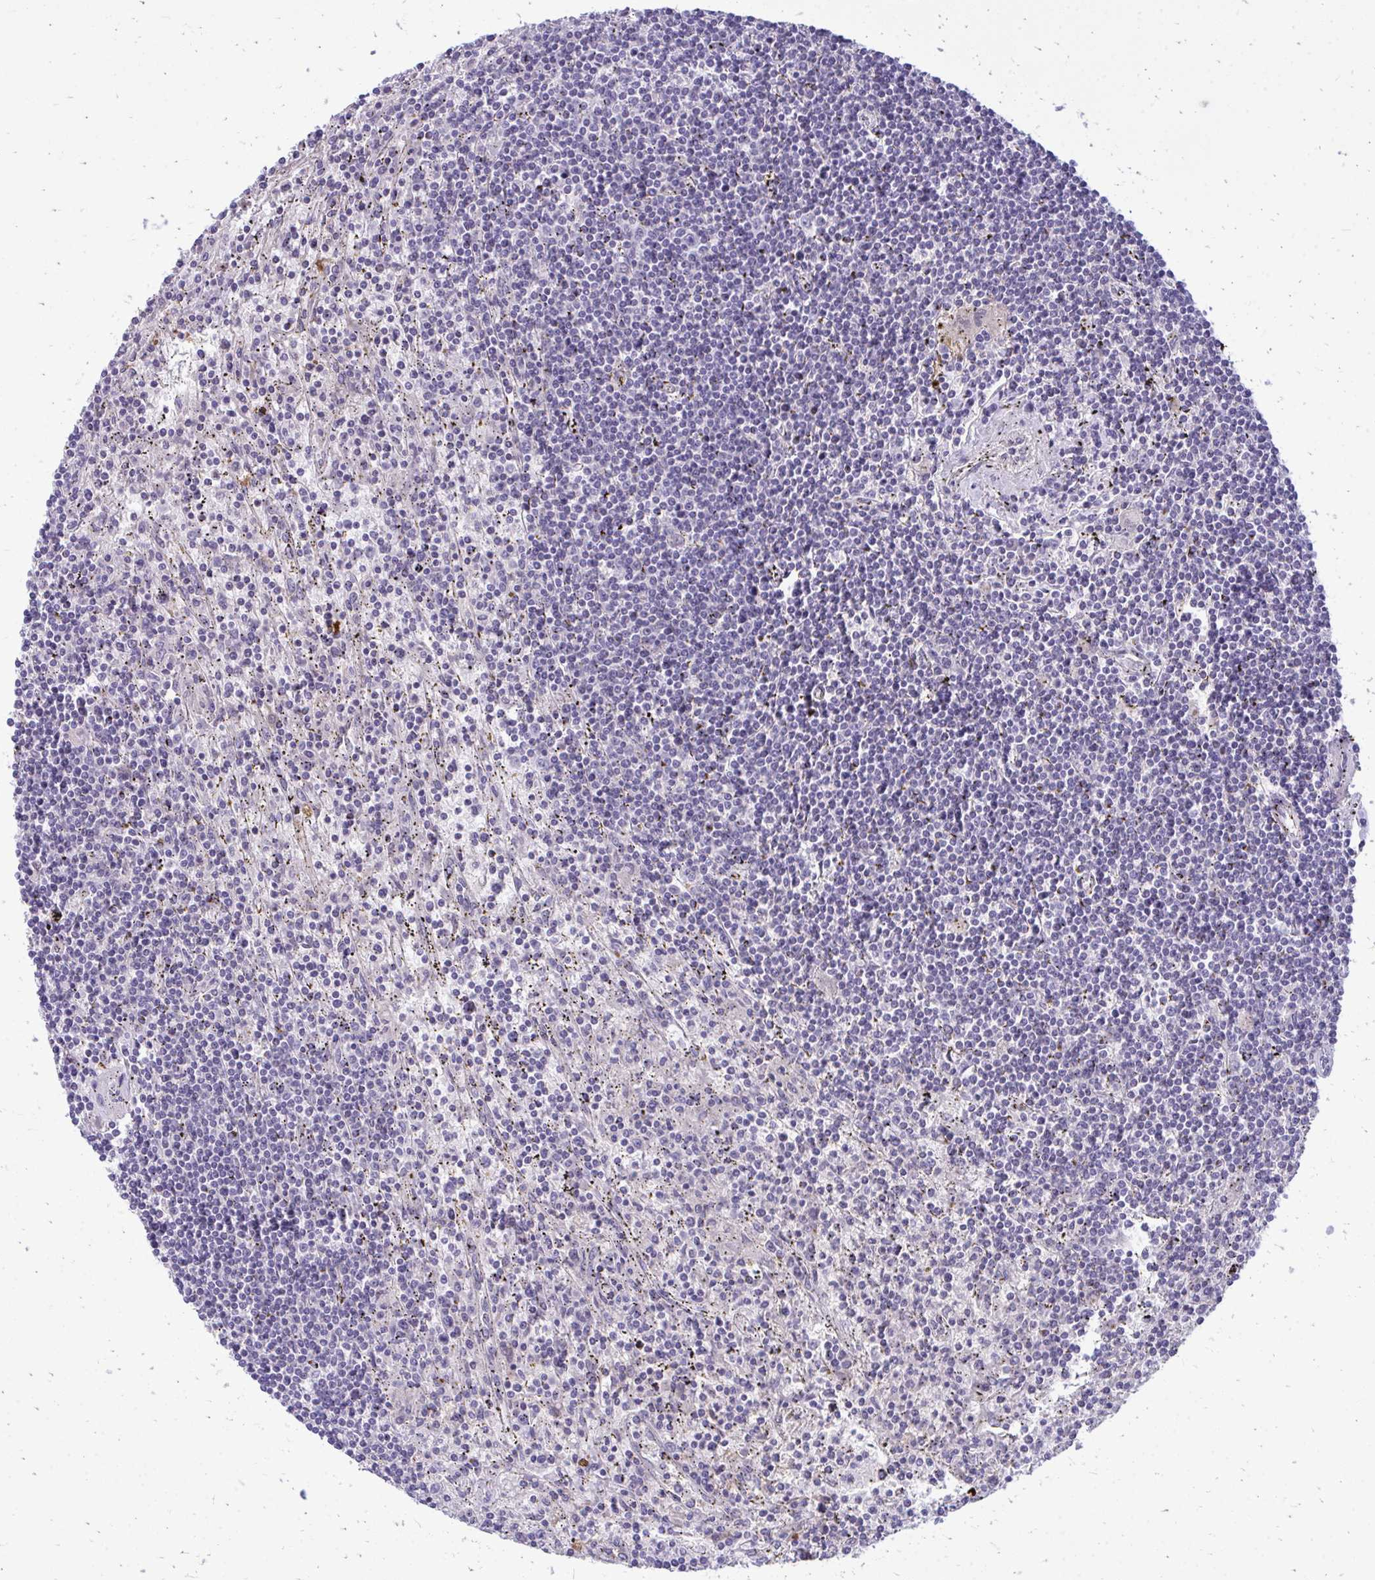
{"staining": {"intensity": "negative", "quantity": "none", "location": "none"}, "tissue": "lymphoma", "cell_type": "Tumor cells", "image_type": "cancer", "snomed": [{"axis": "morphology", "description": "Malignant lymphoma, non-Hodgkin's type, Low grade"}, {"axis": "topography", "description": "Spleen"}], "caption": "DAB immunohistochemical staining of human lymphoma reveals no significant expression in tumor cells.", "gene": "FABP3", "patient": {"sex": "male", "age": 76}}